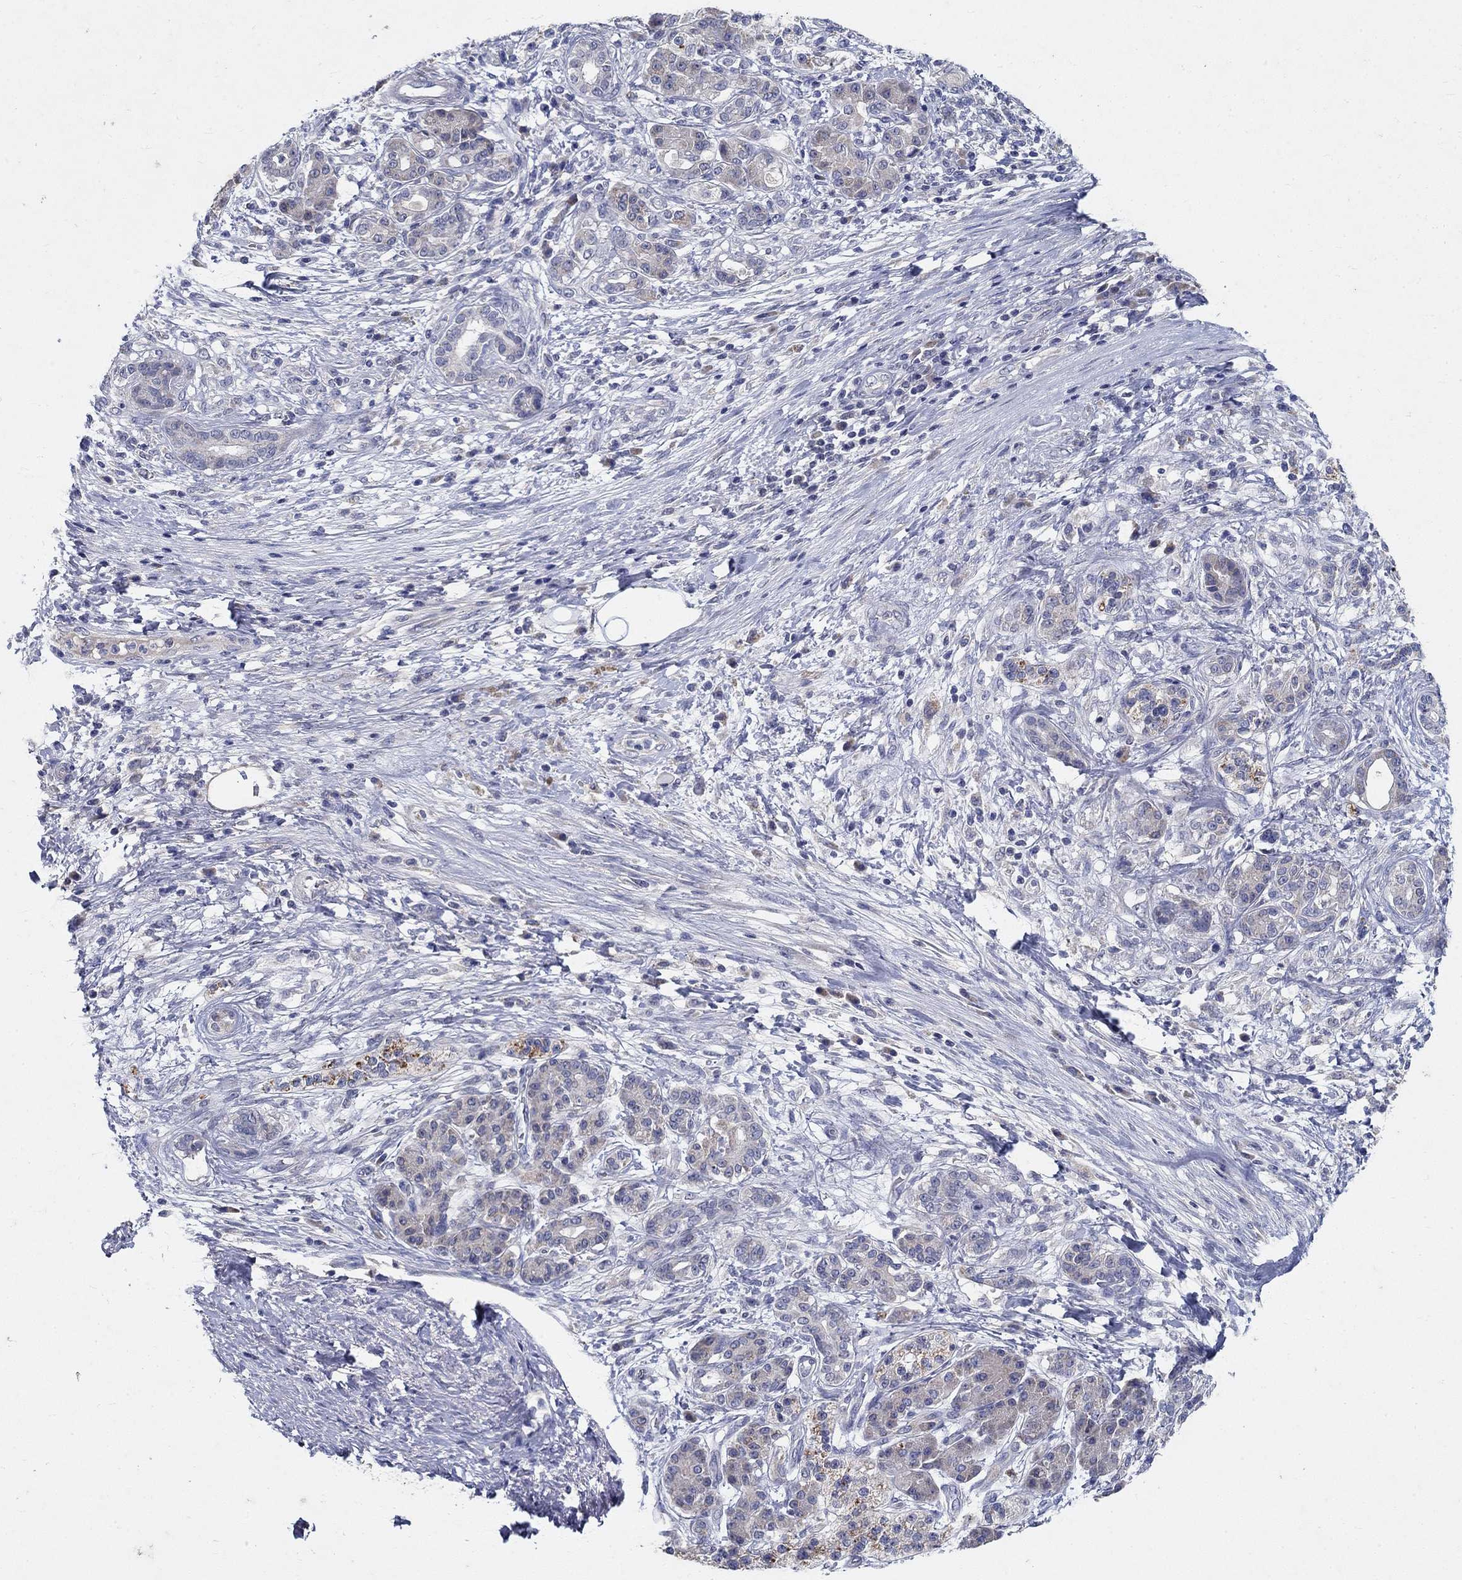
{"staining": {"intensity": "negative", "quantity": "none", "location": "none"}, "tissue": "pancreatic cancer", "cell_type": "Tumor cells", "image_type": "cancer", "snomed": [{"axis": "morphology", "description": "Adenocarcinoma, NOS"}, {"axis": "topography", "description": "Pancreas"}], "caption": "High power microscopy histopathology image of an immunohistochemistry histopathology image of adenocarcinoma (pancreatic), revealing no significant expression in tumor cells.", "gene": "PROZ", "patient": {"sex": "female", "age": 73}}